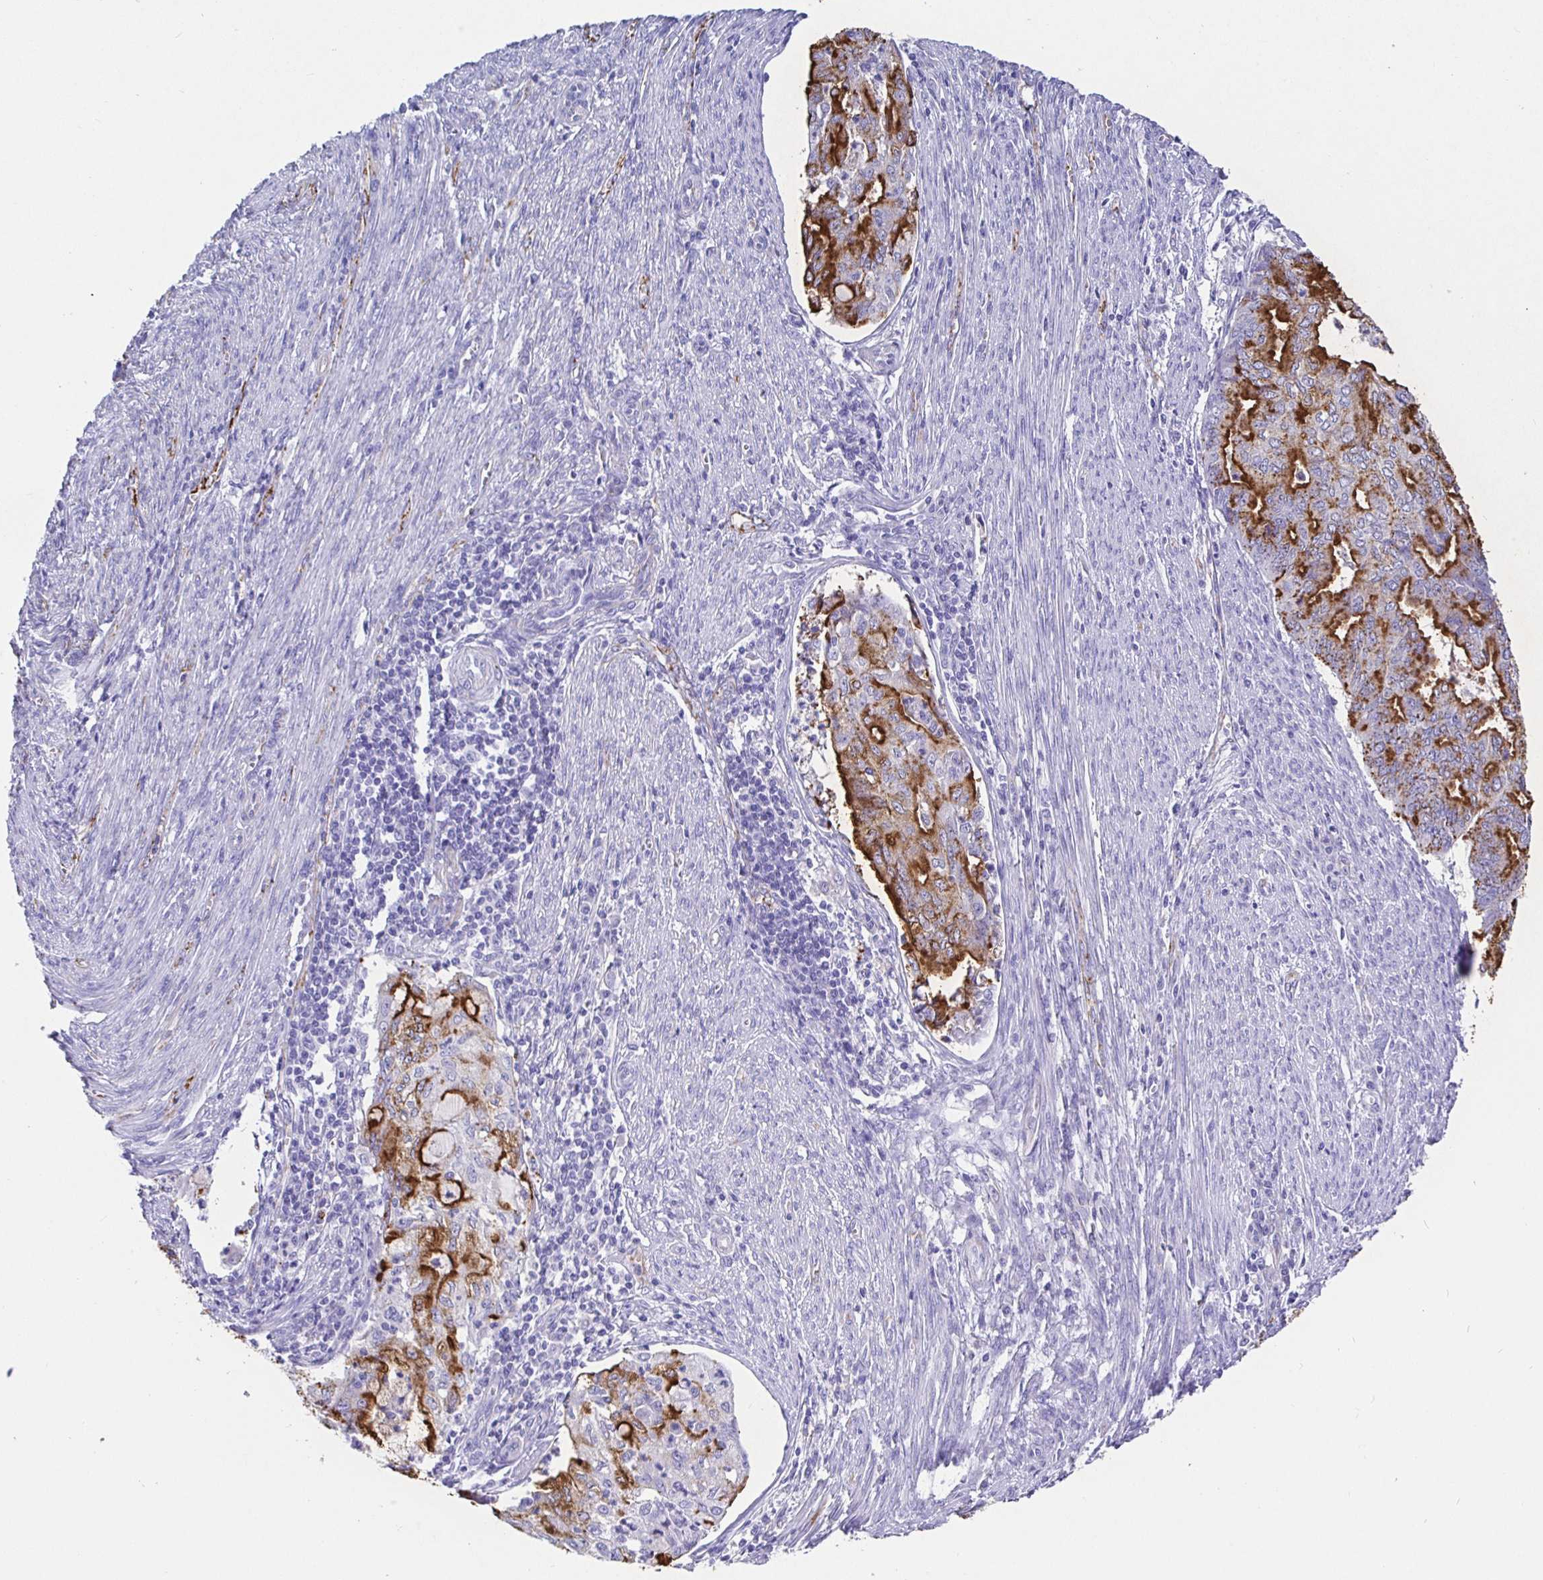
{"staining": {"intensity": "strong", "quantity": "25%-75%", "location": "cytoplasmic/membranous"}, "tissue": "endometrial cancer", "cell_type": "Tumor cells", "image_type": "cancer", "snomed": [{"axis": "morphology", "description": "Adenocarcinoma, NOS"}, {"axis": "topography", "description": "Endometrium"}], "caption": "Strong cytoplasmic/membranous protein positivity is identified in approximately 25%-75% of tumor cells in adenocarcinoma (endometrial).", "gene": "MAOA", "patient": {"sex": "female", "age": 79}}